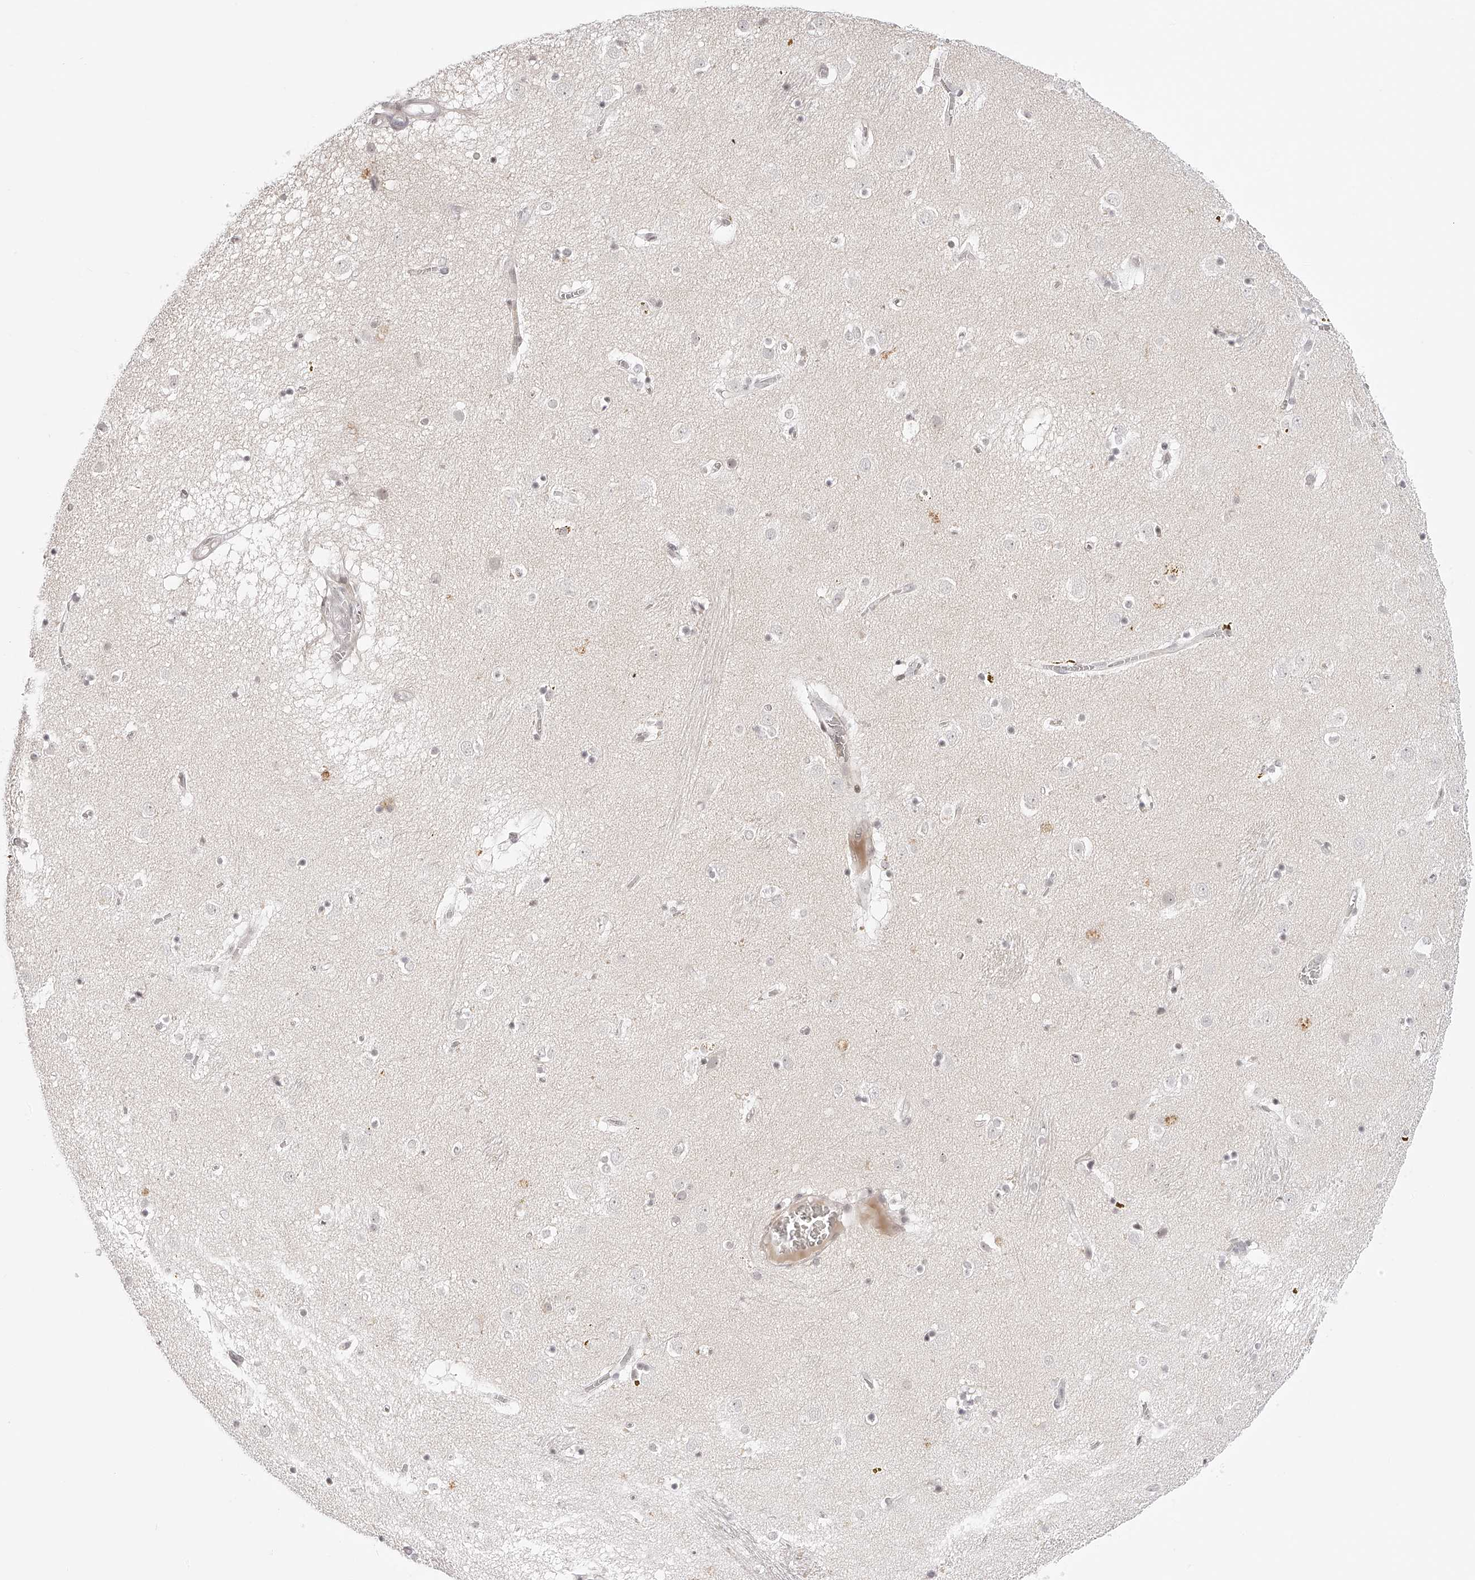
{"staining": {"intensity": "negative", "quantity": "none", "location": "none"}, "tissue": "caudate", "cell_type": "Glial cells", "image_type": "normal", "snomed": [{"axis": "morphology", "description": "Normal tissue, NOS"}, {"axis": "topography", "description": "Lateral ventricle wall"}], "caption": "Protein analysis of unremarkable caudate displays no significant staining in glial cells.", "gene": "PLEKHG1", "patient": {"sex": "male", "age": 70}}